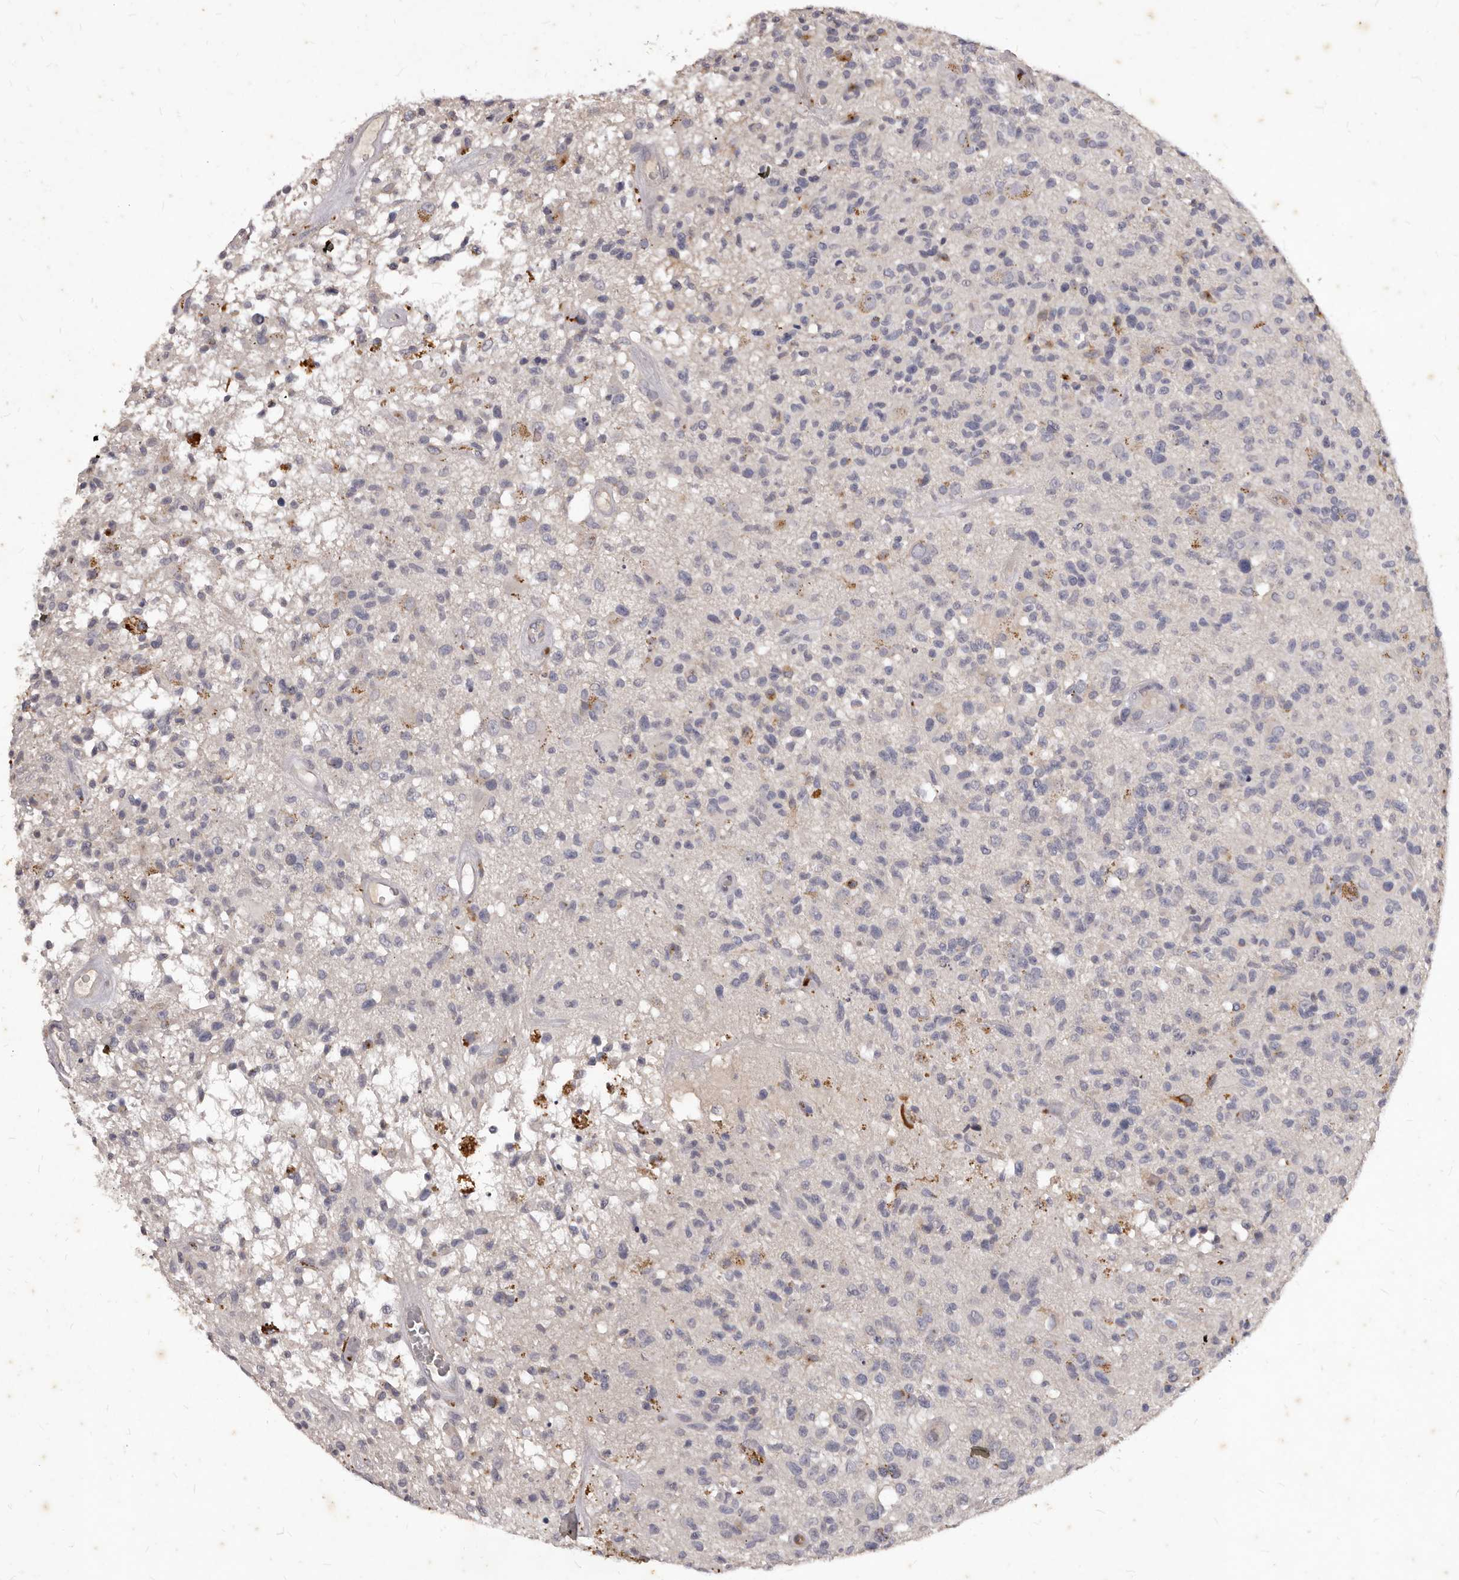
{"staining": {"intensity": "moderate", "quantity": "<25%", "location": "cytoplasmic/membranous"}, "tissue": "glioma", "cell_type": "Tumor cells", "image_type": "cancer", "snomed": [{"axis": "morphology", "description": "Glioma, malignant, High grade"}, {"axis": "morphology", "description": "Glioblastoma, NOS"}, {"axis": "topography", "description": "Brain"}], "caption": "High-power microscopy captured an IHC micrograph of glioma, revealing moderate cytoplasmic/membranous expression in approximately <25% of tumor cells.", "gene": "GPRC5C", "patient": {"sex": "male", "age": 60}}